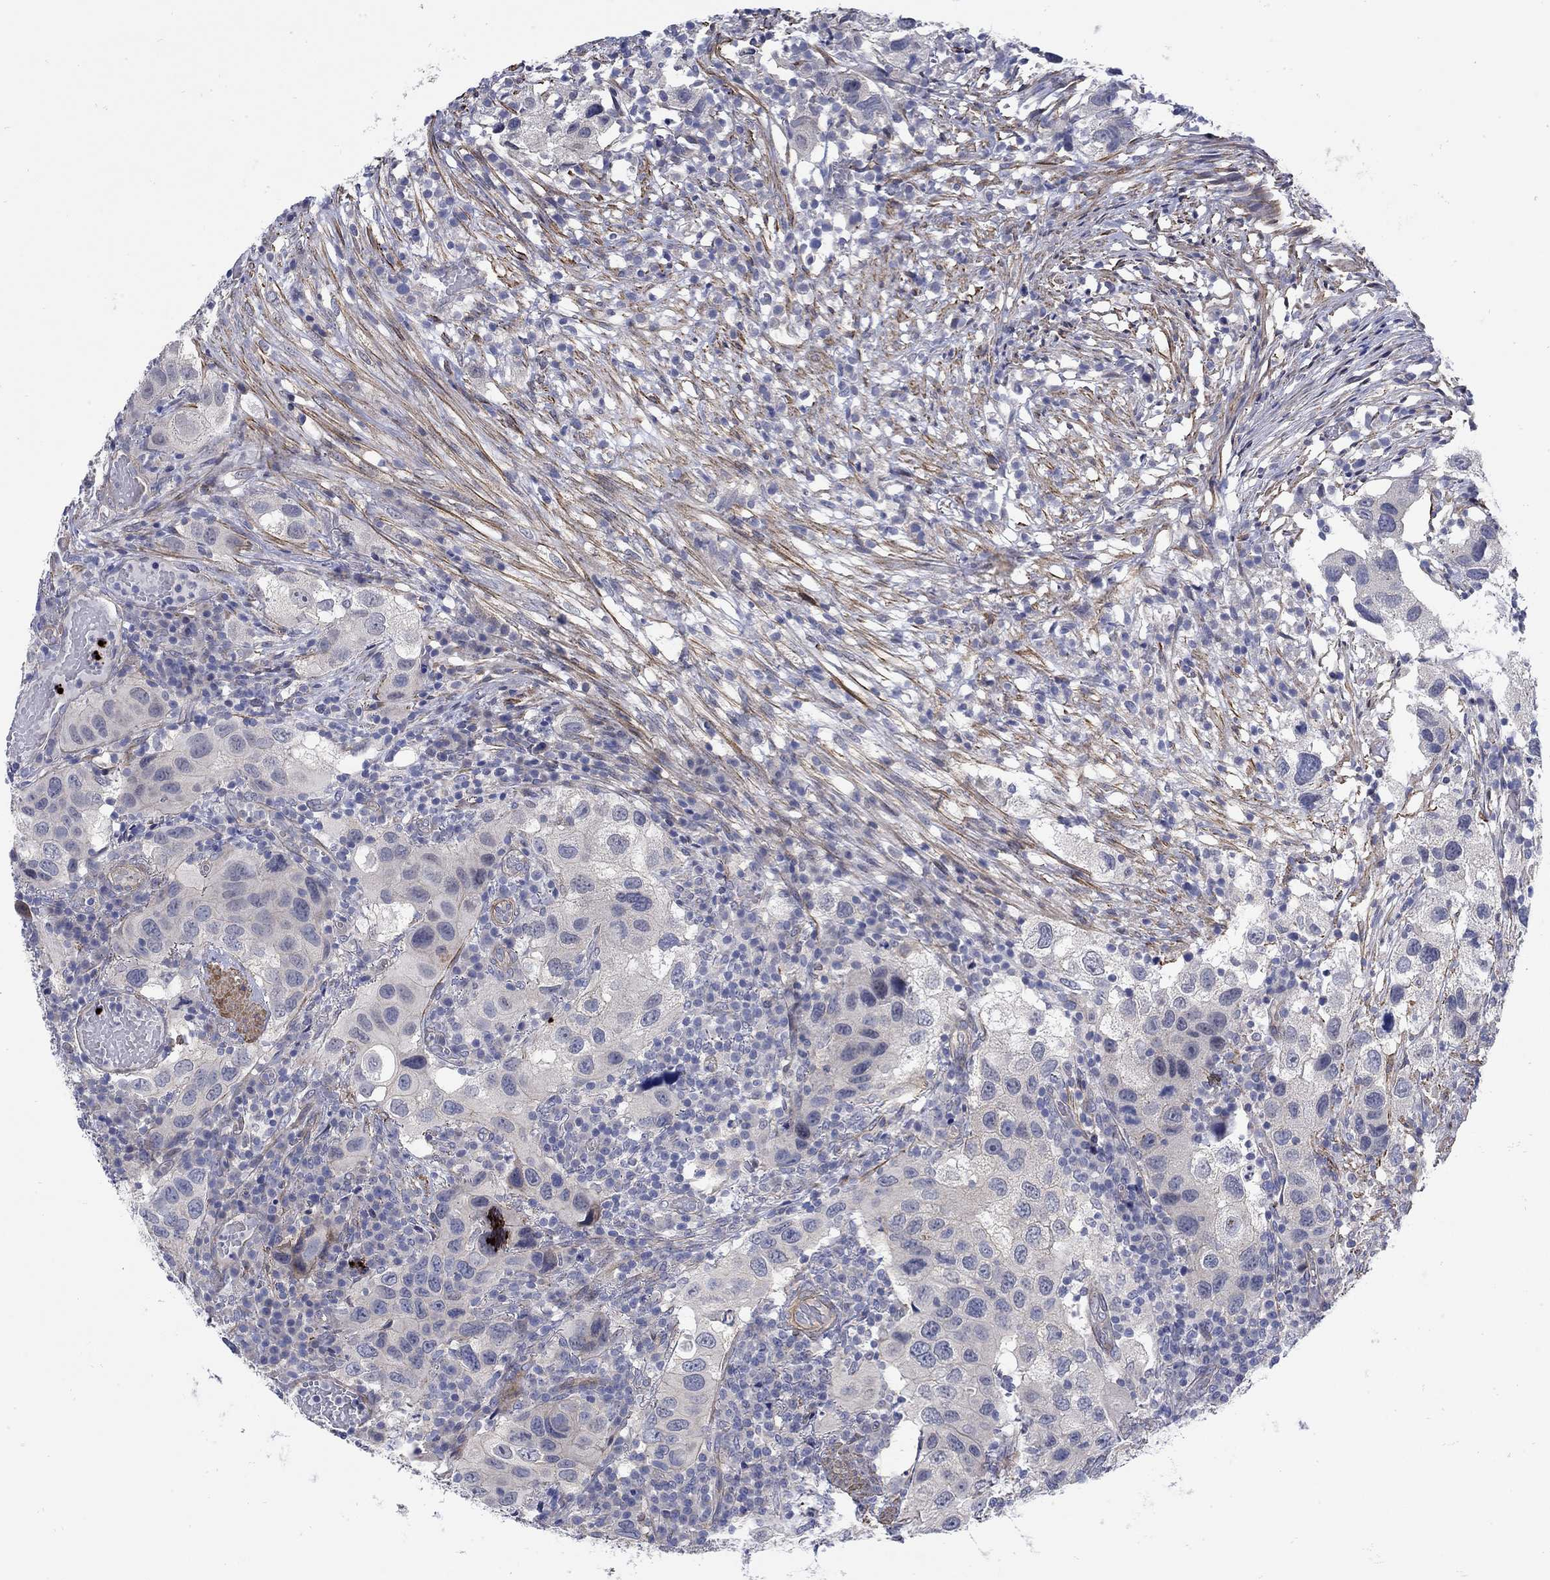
{"staining": {"intensity": "negative", "quantity": "none", "location": "none"}, "tissue": "urothelial cancer", "cell_type": "Tumor cells", "image_type": "cancer", "snomed": [{"axis": "morphology", "description": "Urothelial carcinoma, High grade"}, {"axis": "topography", "description": "Urinary bladder"}], "caption": "This is an IHC micrograph of urothelial cancer. There is no expression in tumor cells.", "gene": "SCN7A", "patient": {"sex": "male", "age": 79}}